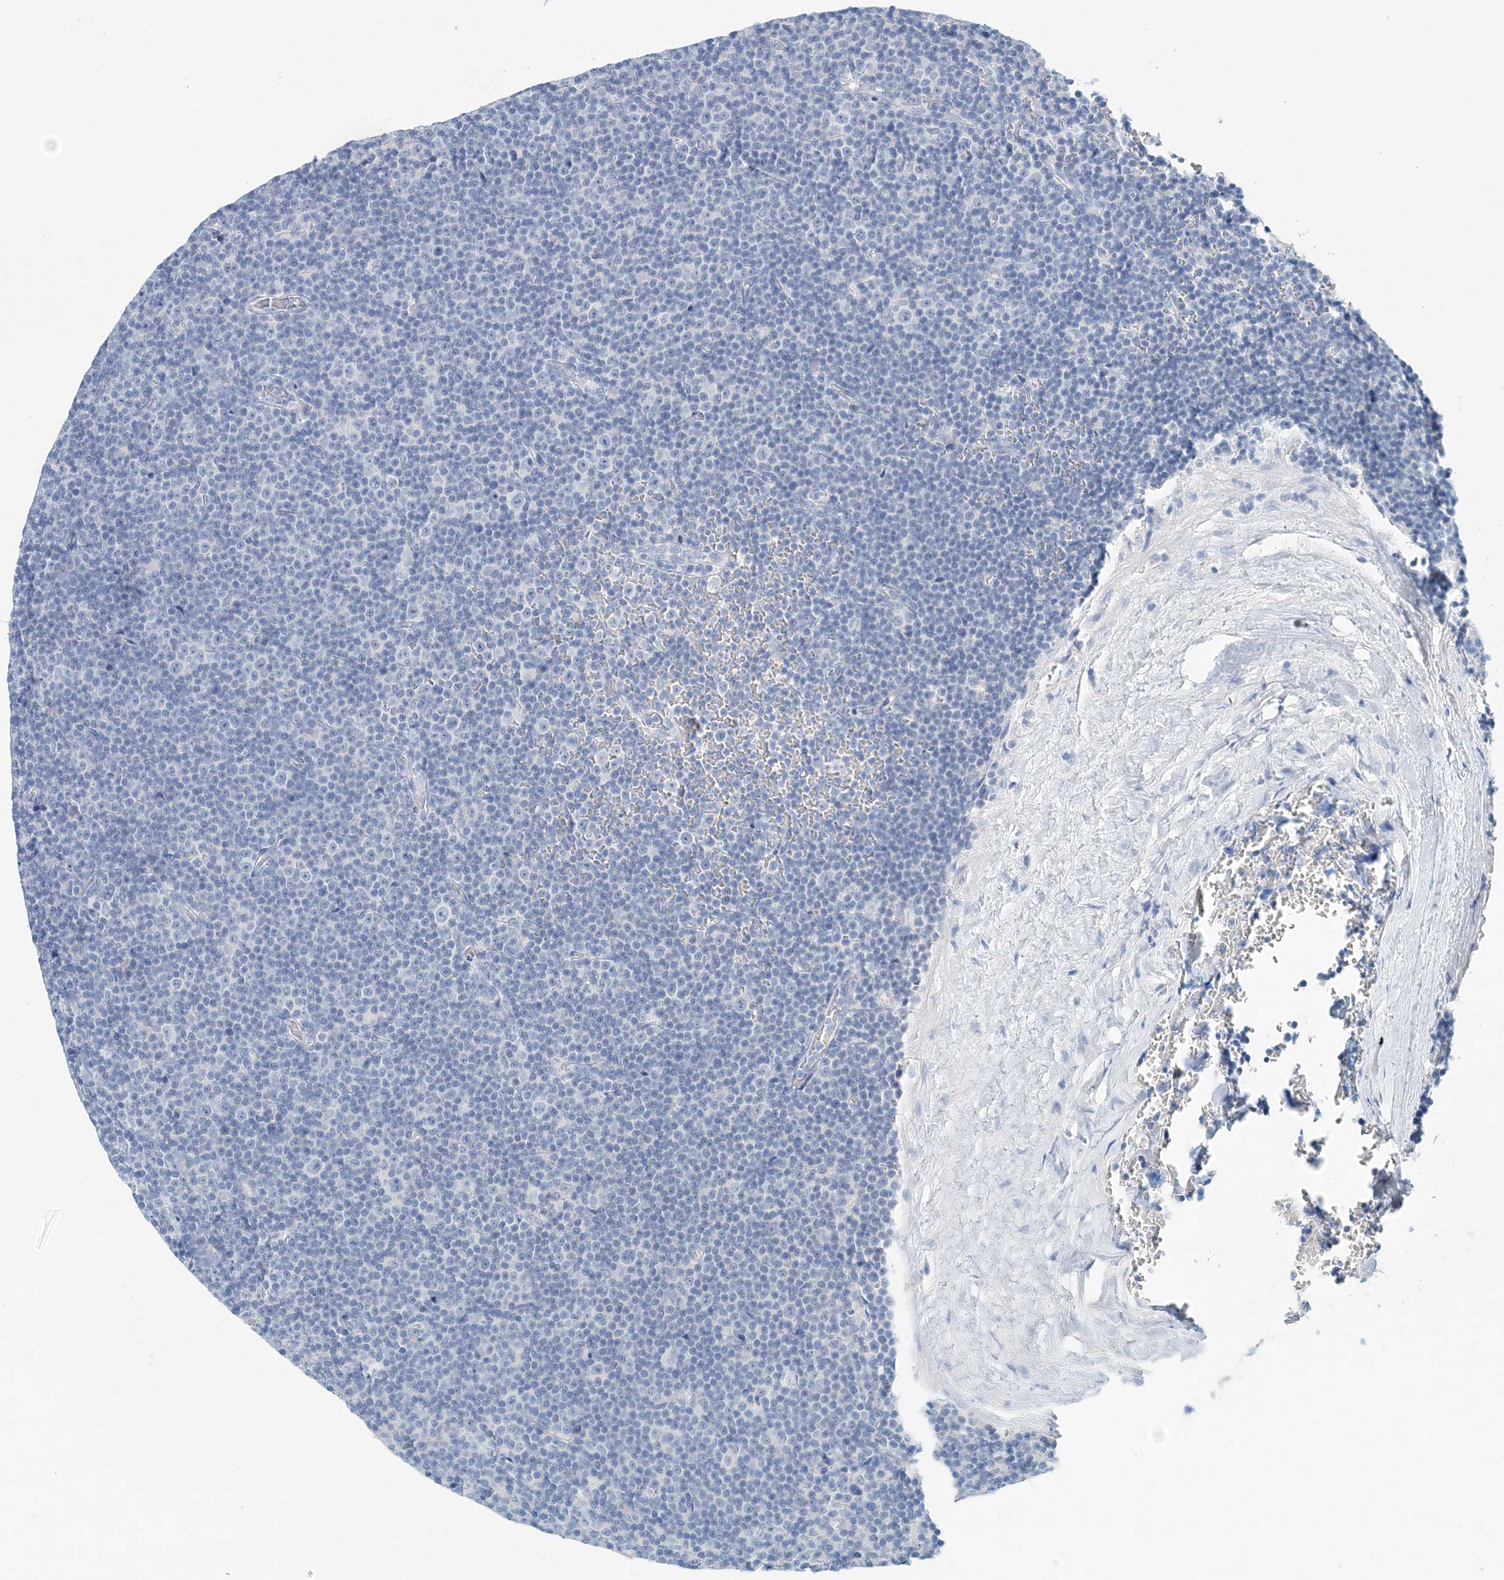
{"staining": {"intensity": "negative", "quantity": "none", "location": "none"}, "tissue": "lymphoma", "cell_type": "Tumor cells", "image_type": "cancer", "snomed": [{"axis": "morphology", "description": "Malignant lymphoma, non-Hodgkin's type, Low grade"}, {"axis": "topography", "description": "Lymph node"}], "caption": "A high-resolution micrograph shows IHC staining of low-grade malignant lymphoma, non-Hodgkin's type, which displays no significant staining in tumor cells.", "gene": "LRRIQ4", "patient": {"sex": "female", "age": 67}}